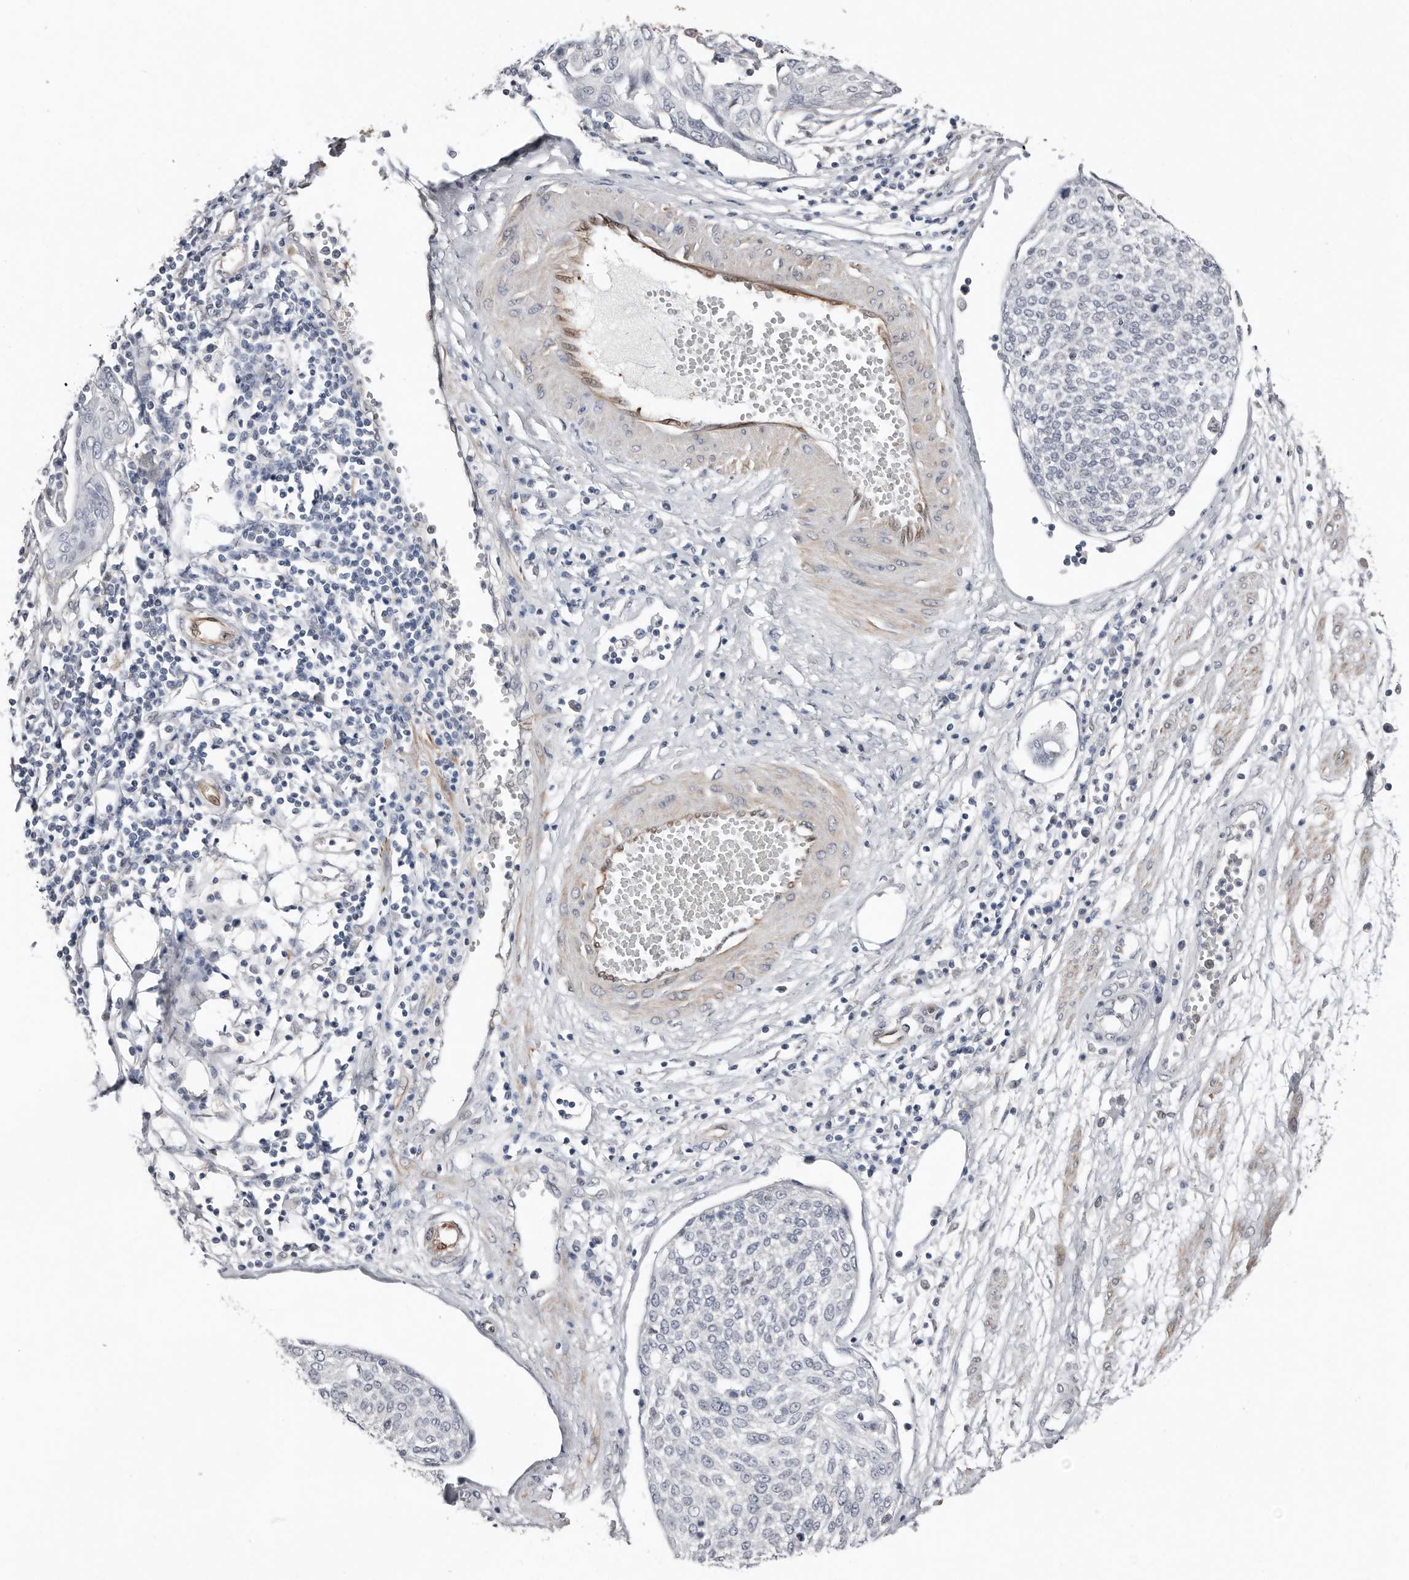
{"staining": {"intensity": "negative", "quantity": "none", "location": "none"}, "tissue": "cervical cancer", "cell_type": "Tumor cells", "image_type": "cancer", "snomed": [{"axis": "morphology", "description": "Squamous cell carcinoma, NOS"}, {"axis": "topography", "description": "Cervix"}], "caption": "This histopathology image is of cervical cancer (squamous cell carcinoma) stained with immunohistochemistry to label a protein in brown with the nuclei are counter-stained blue. There is no expression in tumor cells.", "gene": "ASRGL1", "patient": {"sex": "female", "age": 34}}